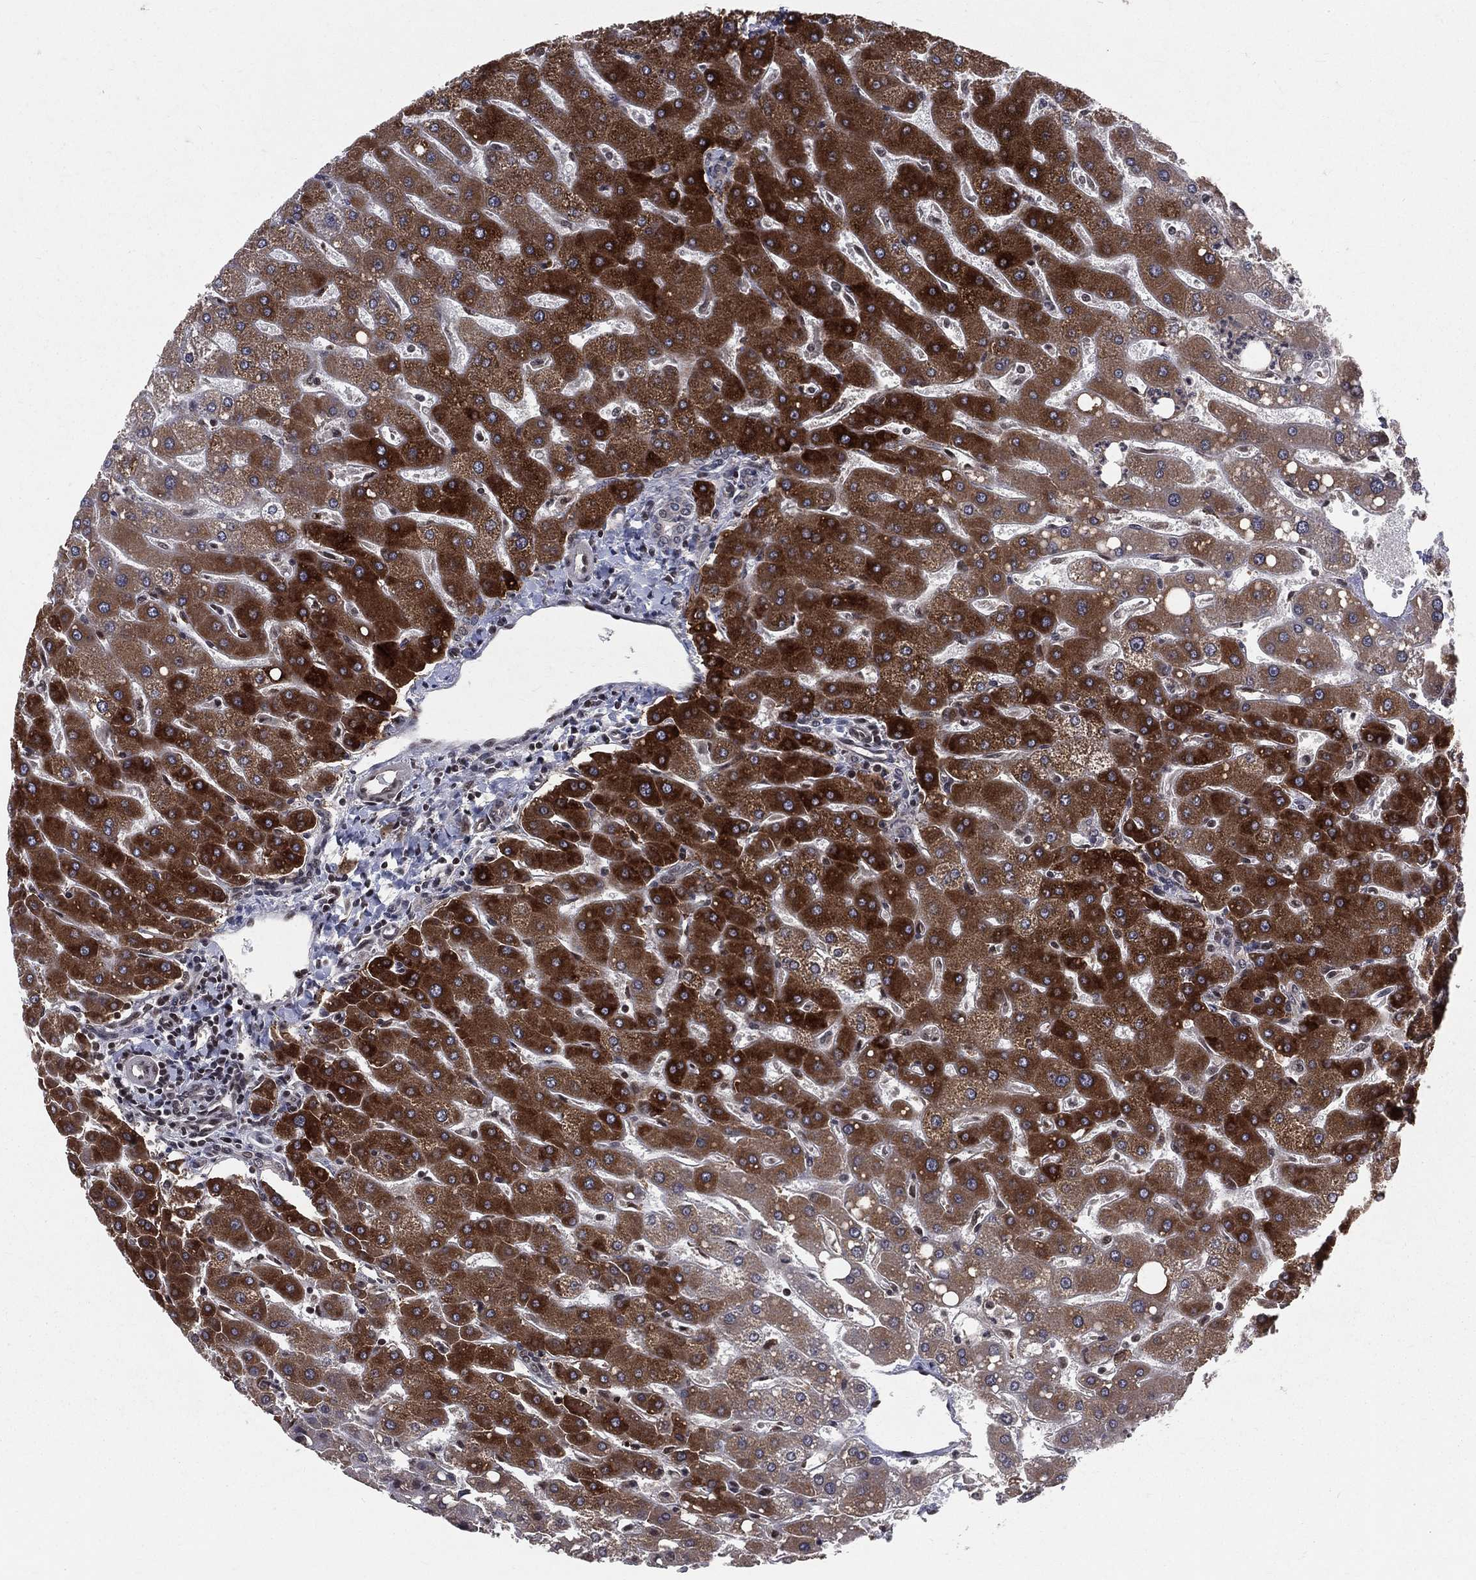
{"staining": {"intensity": "negative", "quantity": "none", "location": "none"}, "tissue": "liver", "cell_type": "Cholangiocytes", "image_type": "normal", "snomed": [{"axis": "morphology", "description": "Normal tissue, NOS"}, {"axis": "topography", "description": "Liver"}], "caption": "A high-resolution image shows immunohistochemistry staining of benign liver, which shows no significant staining in cholangiocytes.", "gene": "SMC3", "patient": {"sex": "male", "age": 67}}